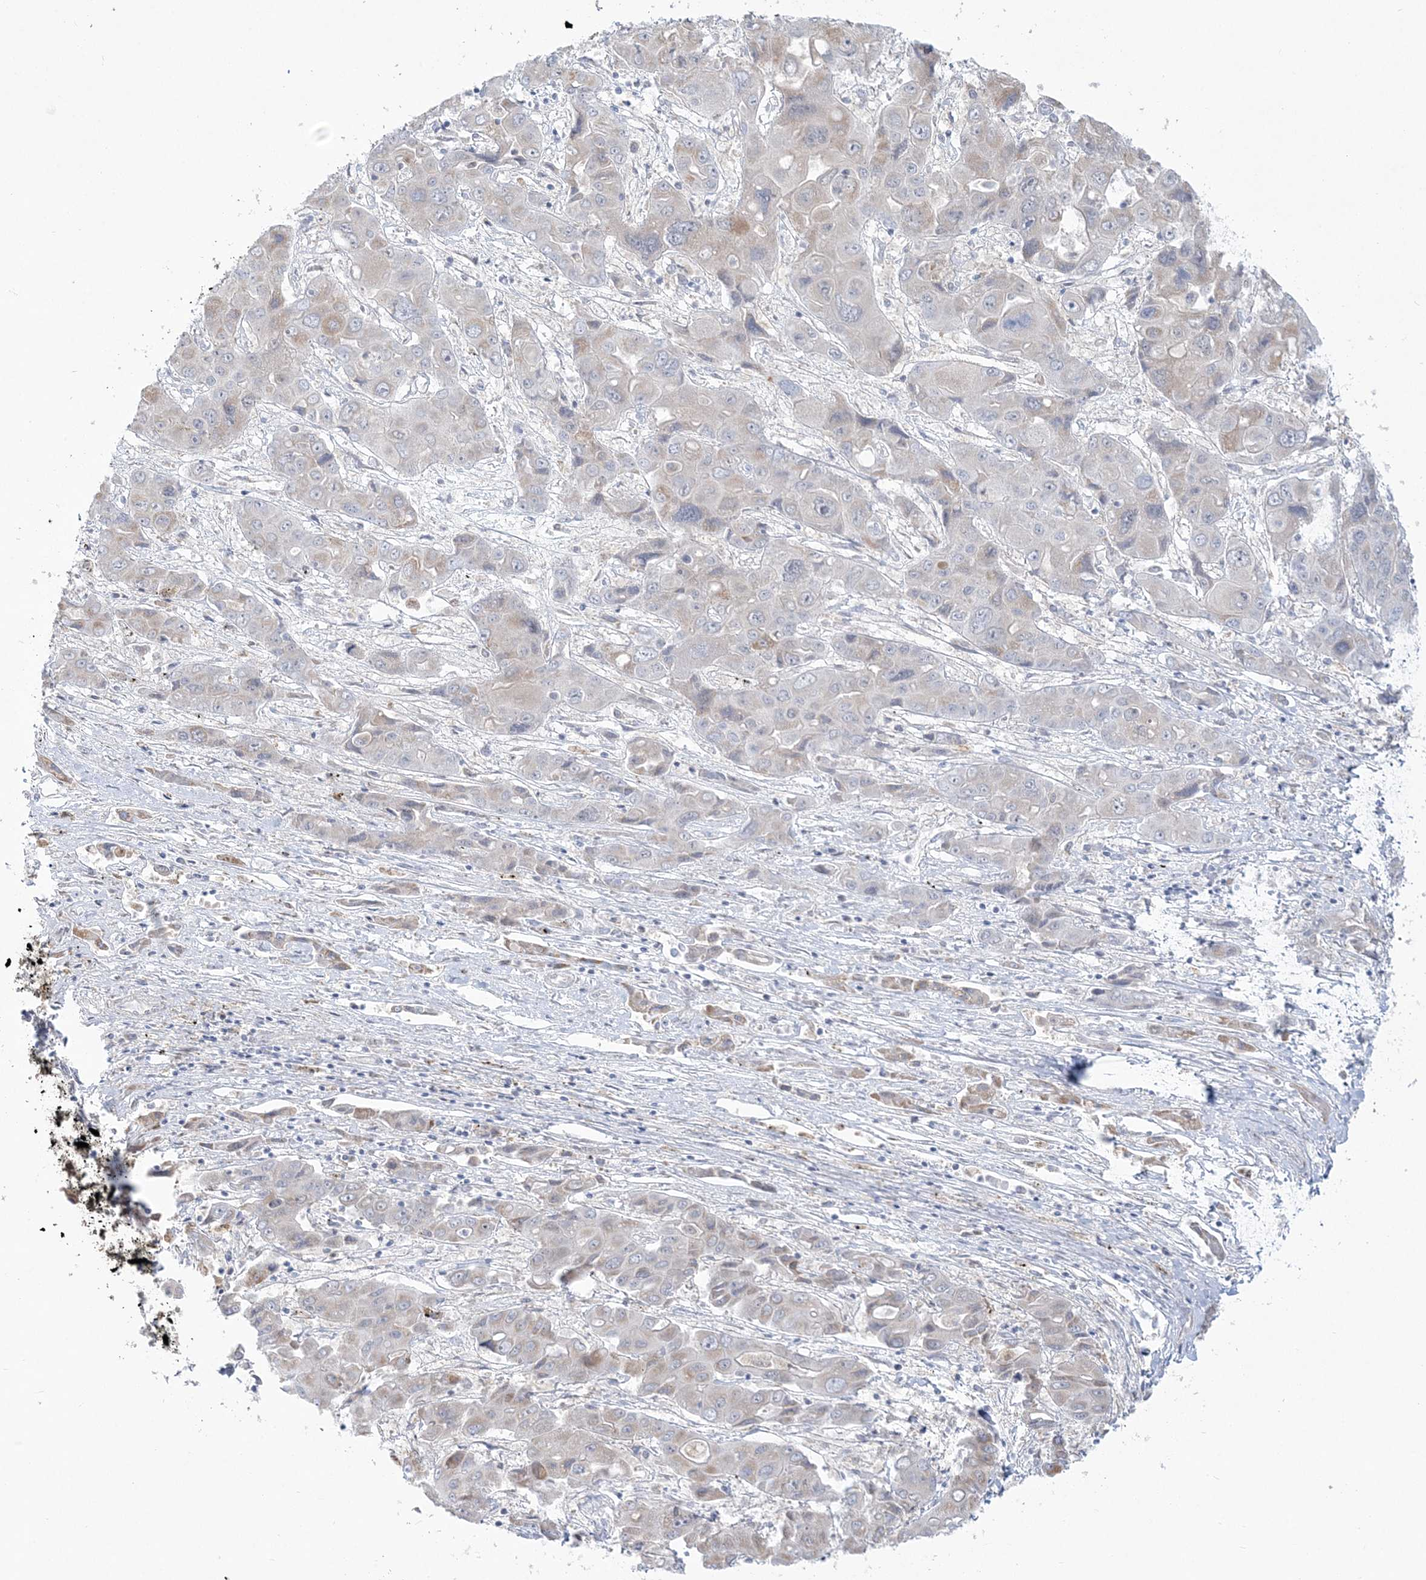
{"staining": {"intensity": "negative", "quantity": "none", "location": "none"}, "tissue": "liver cancer", "cell_type": "Tumor cells", "image_type": "cancer", "snomed": [{"axis": "morphology", "description": "Cholangiocarcinoma"}, {"axis": "topography", "description": "Liver"}], "caption": "High magnification brightfield microscopy of liver cholangiocarcinoma stained with DAB (brown) and counterstained with hematoxylin (blue): tumor cells show no significant staining.", "gene": "PCBD1", "patient": {"sex": "male", "age": 67}}